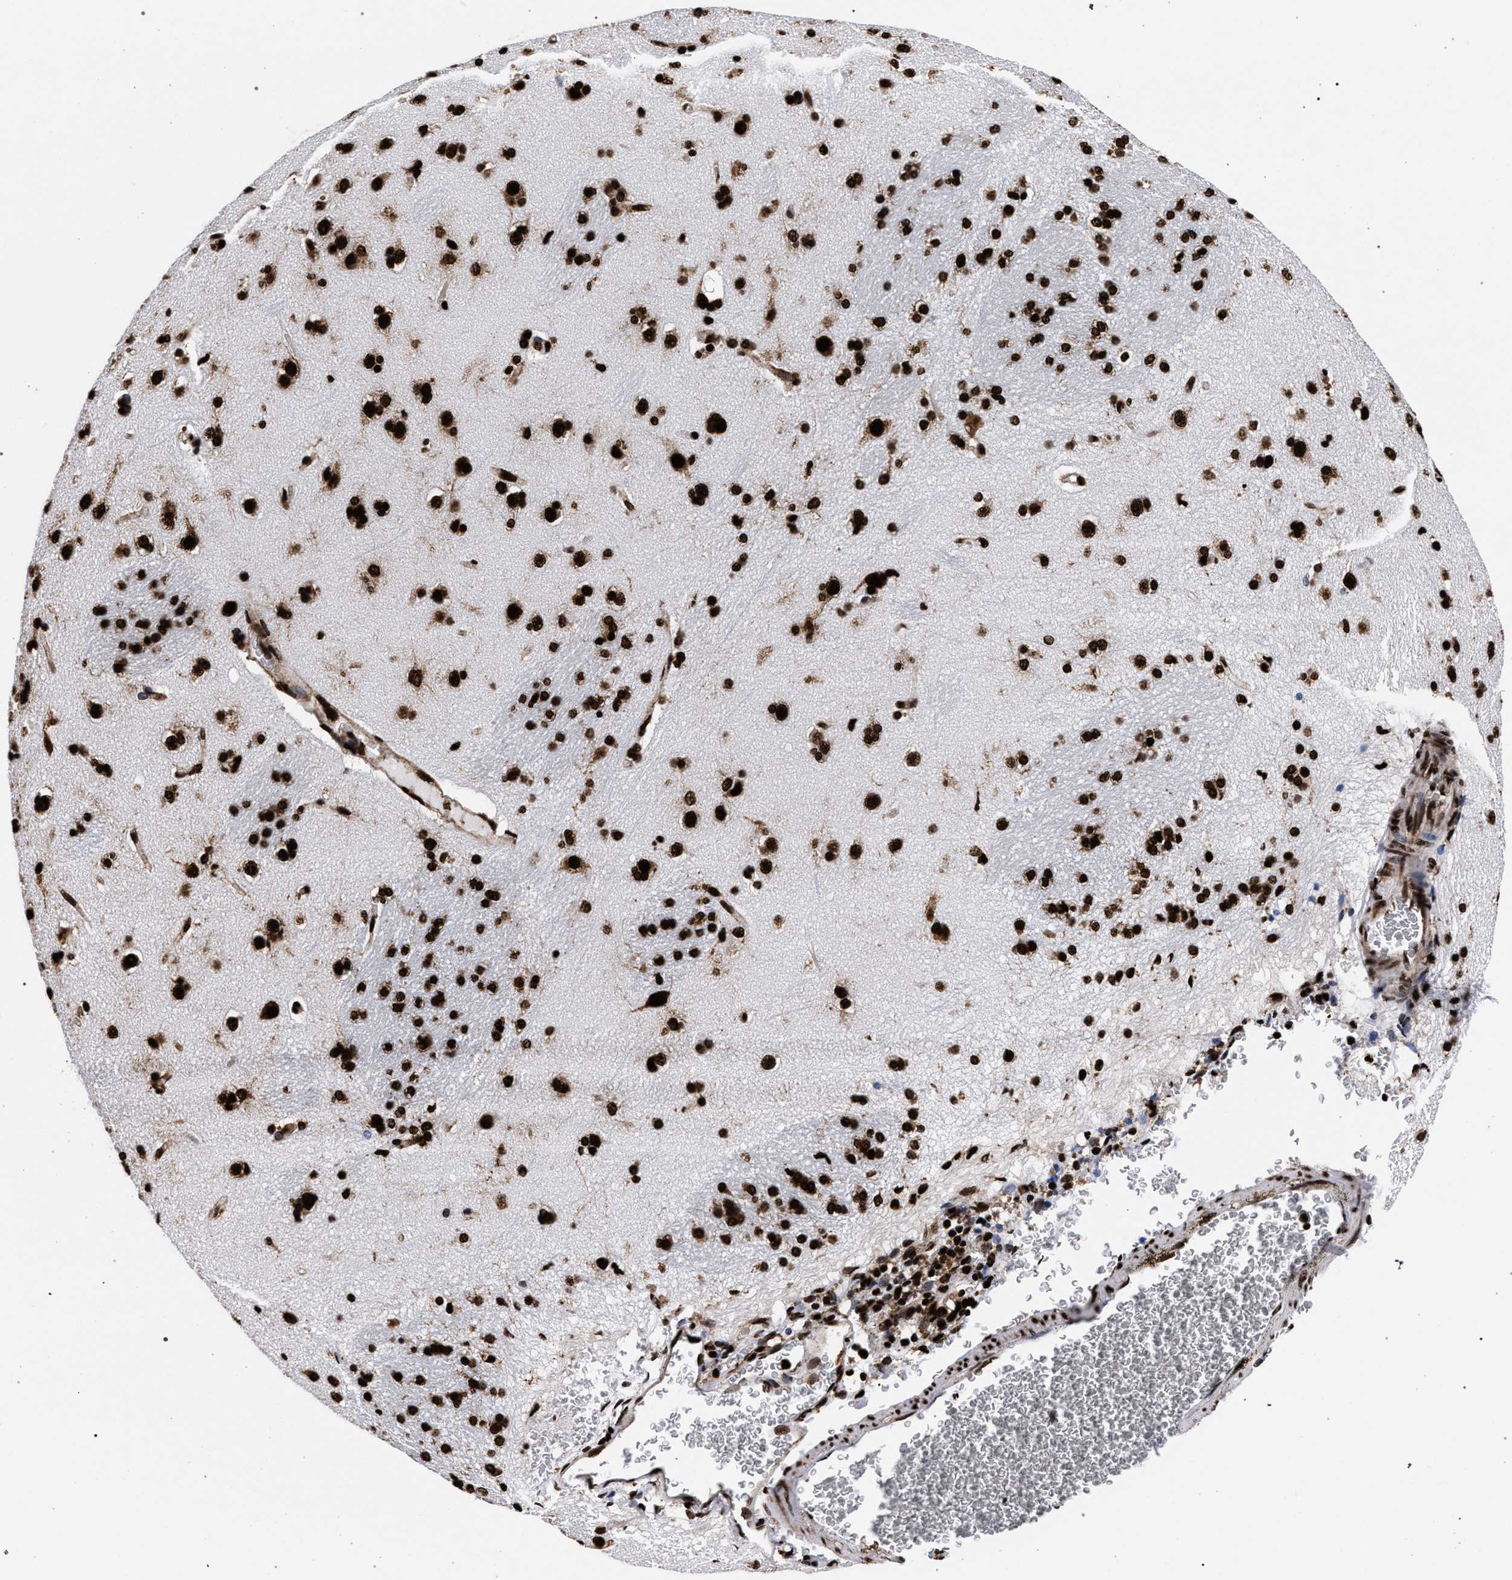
{"staining": {"intensity": "strong", "quantity": ">75%", "location": "nuclear"}, "tissue": "caudate", "cell_type": "Glial cells", "image_type": "normal", "snomed": [{"axis": "morphology", "description": "Normal tissue, NOS"}, {"axis": "topography", "description": "Lateral ventricle wall"}], "caption": "A high-resolution photomicrograph shows immunohistochemistry (IHC) staining of normal caudate, which shows strong nuclear staining in about >75% of glial cells. (DAB (3,3'-diaminobenzidine) = brown stain, brightfield microscopy at high magnification).", "gene": "HNRNPA1", "patient": {"sex": "female", "age": 19}}